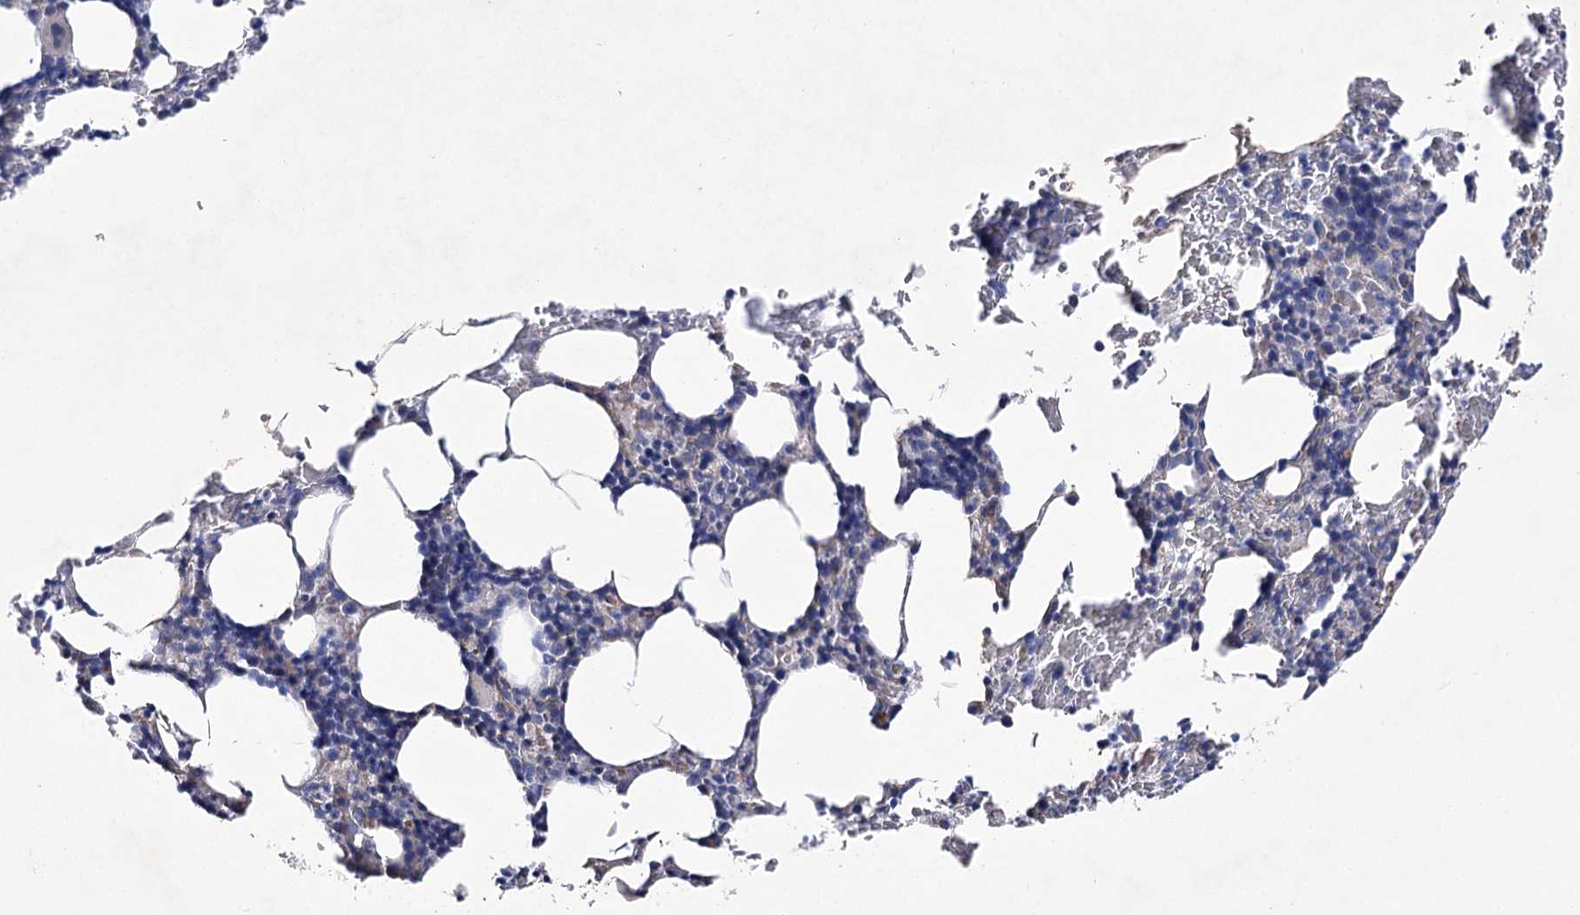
{"staining": {"intensity": "negative", "quantity": "none", "location": "none"}, "tissue": "bone marrow", "cell_type": "Hematopoietic cells", "image_type": "normal", "snomed": [{"axis": "morphology", "description": "Normal tissue, NOS"}, {"axis": "topography", "description": "Bone marrow"}], "caption": "Immunohistochemistry micrograph of normal bone marrow: human bone marrow stained with DAB shows no significant protein staining in hematopoietic cells. (DAB IHC, high magnification).", "gene": "COX15", "patient": {"sex": "male", "age": 62}}